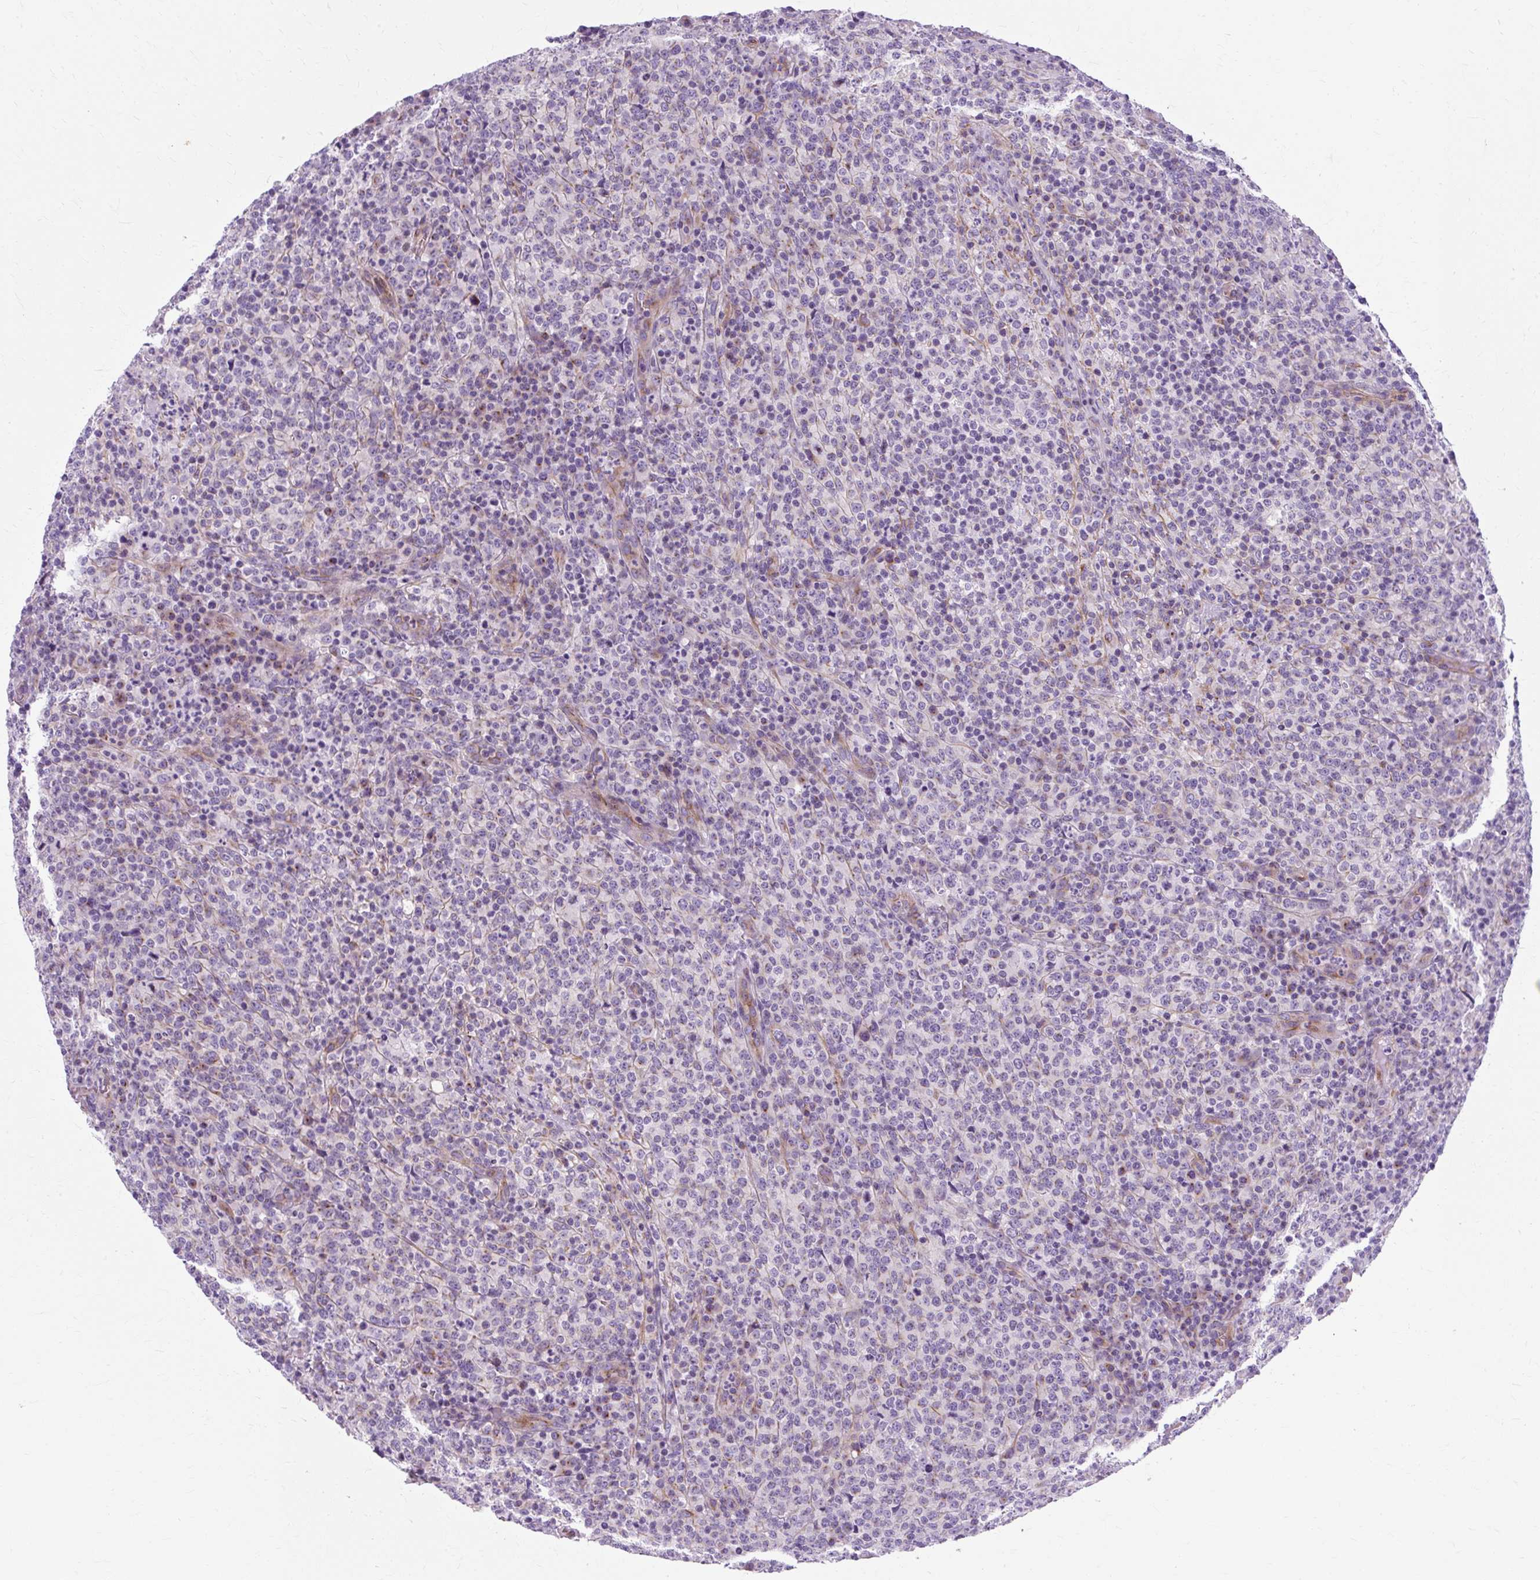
{"staining": {"intensity": "negative", "quantity": "none", "location": "none"}, "tissue": "lymphoma", "cell_type": "Tumor cells", "image_type": "cancer", "snomed": [{"axis": "morphology", "description": "Malignant lymphoma, non-Hodgkin's type, High grade"}, {"axis": "topography", "description": "Lymph node"}], "caption": "This is a photomicrograph of immunohistochemistry staining of high-grade malignant lymphoma, non-Hodgkin's type, which shows no positivity in tumor cells. (Stains: DAB (3,3'-diaminobenzidine) IHC with hematoxylin counter stain, Microscopy: brightfield microscopy at high magnification).", "gene": "TMEM89", "patient": {"sex": "male", "age": 54}}